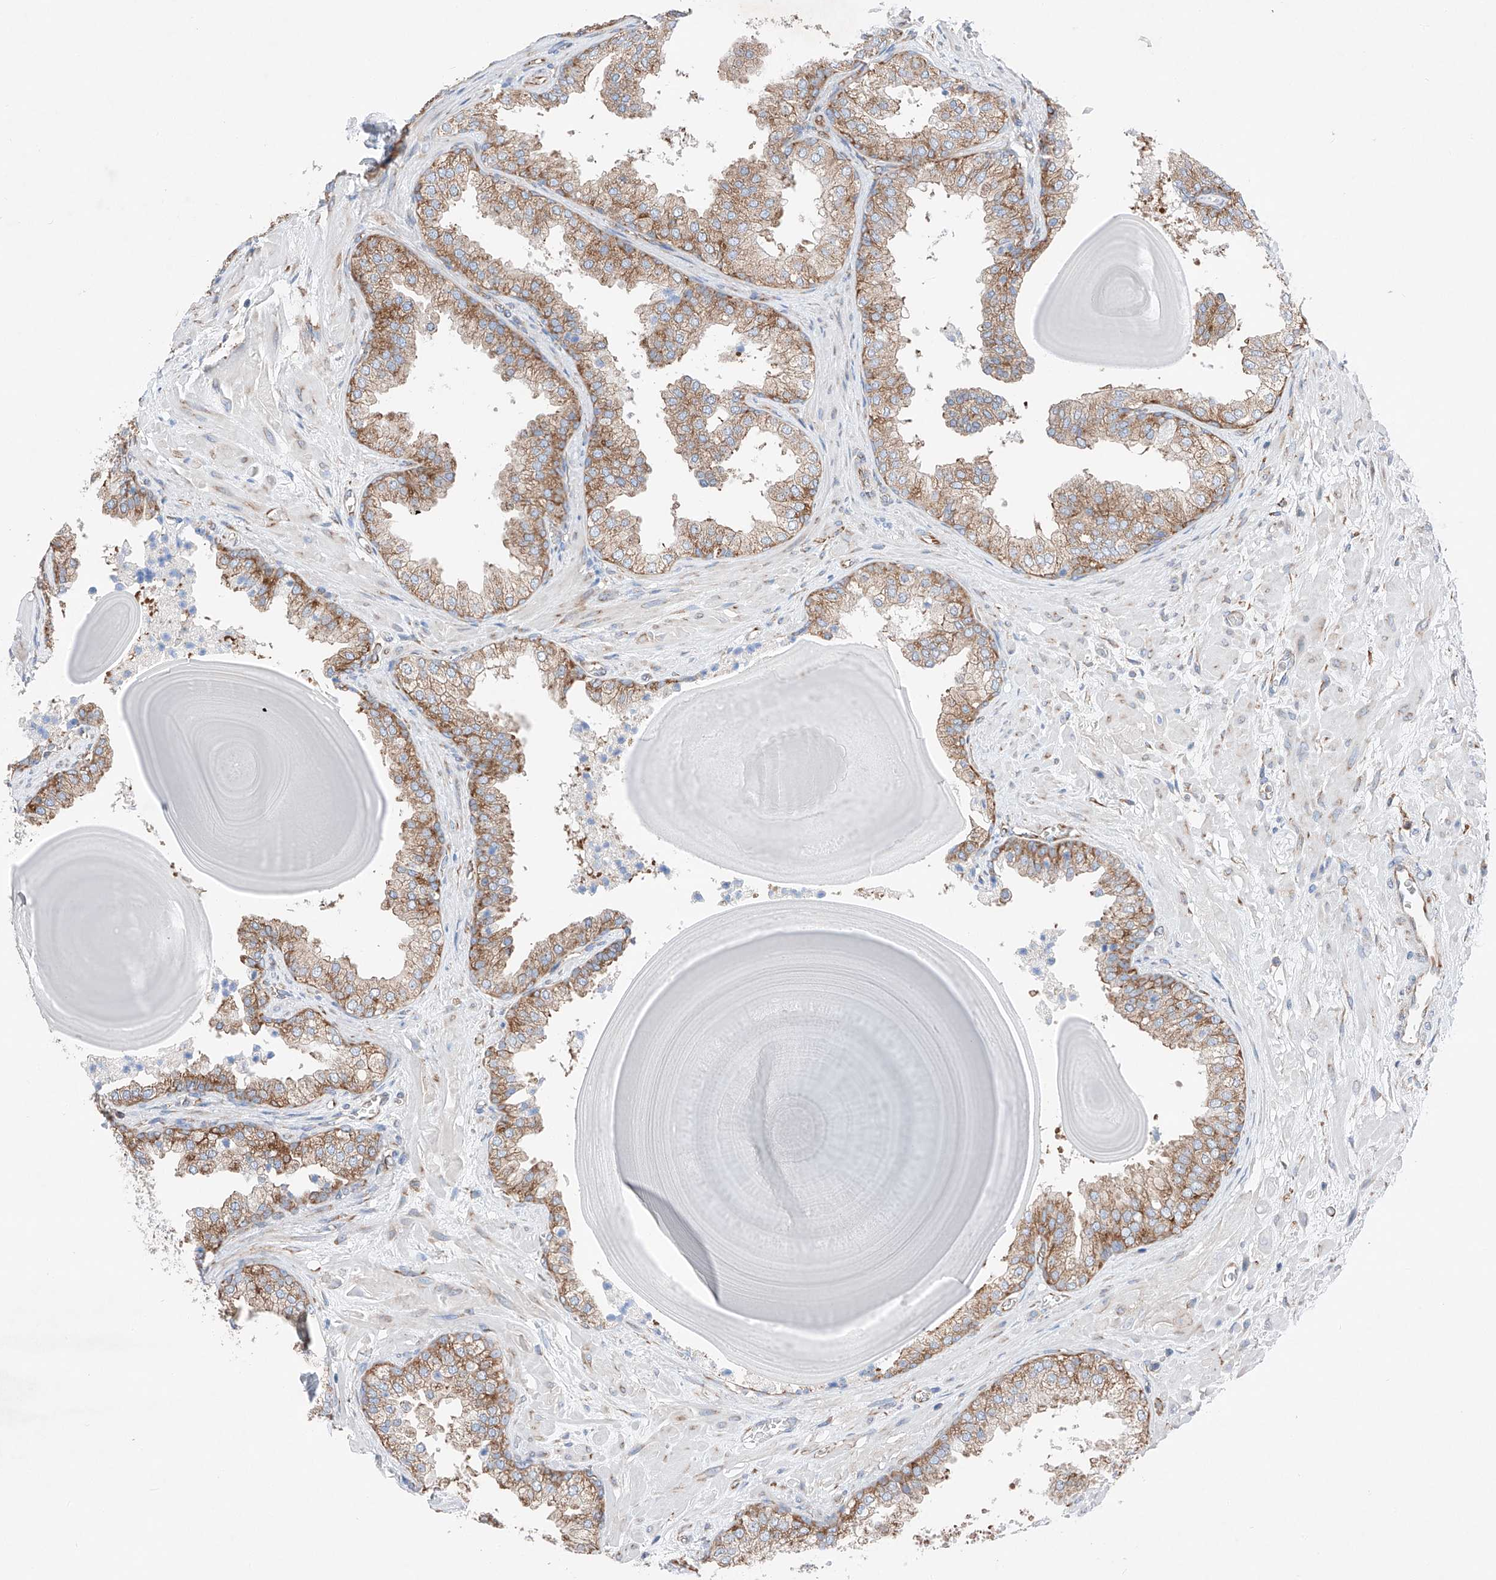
{"staining": {"intensity": "moderate", "quantity": ">75%", "location": "cytoplasmic/membranous"}, "tissue": "prostate", "cell_type": "Glandular cells", "image_type": "normal", "snomed": [{"axis": "morphology", "description": "Normal tissue, NOS"}, {"axis": "topography", "description": "Prostate"}], "caption": "Immunohistochemistry (IHC) of normal prostate reveals medium levels of moderate cytoplasmic/membranous staining in about >75% of glandular cells. The protein is shown in brown color, while the nuclei are stained blue.", "gene": "CRELD1", "patient": {"sex": "male", "age": 48}}